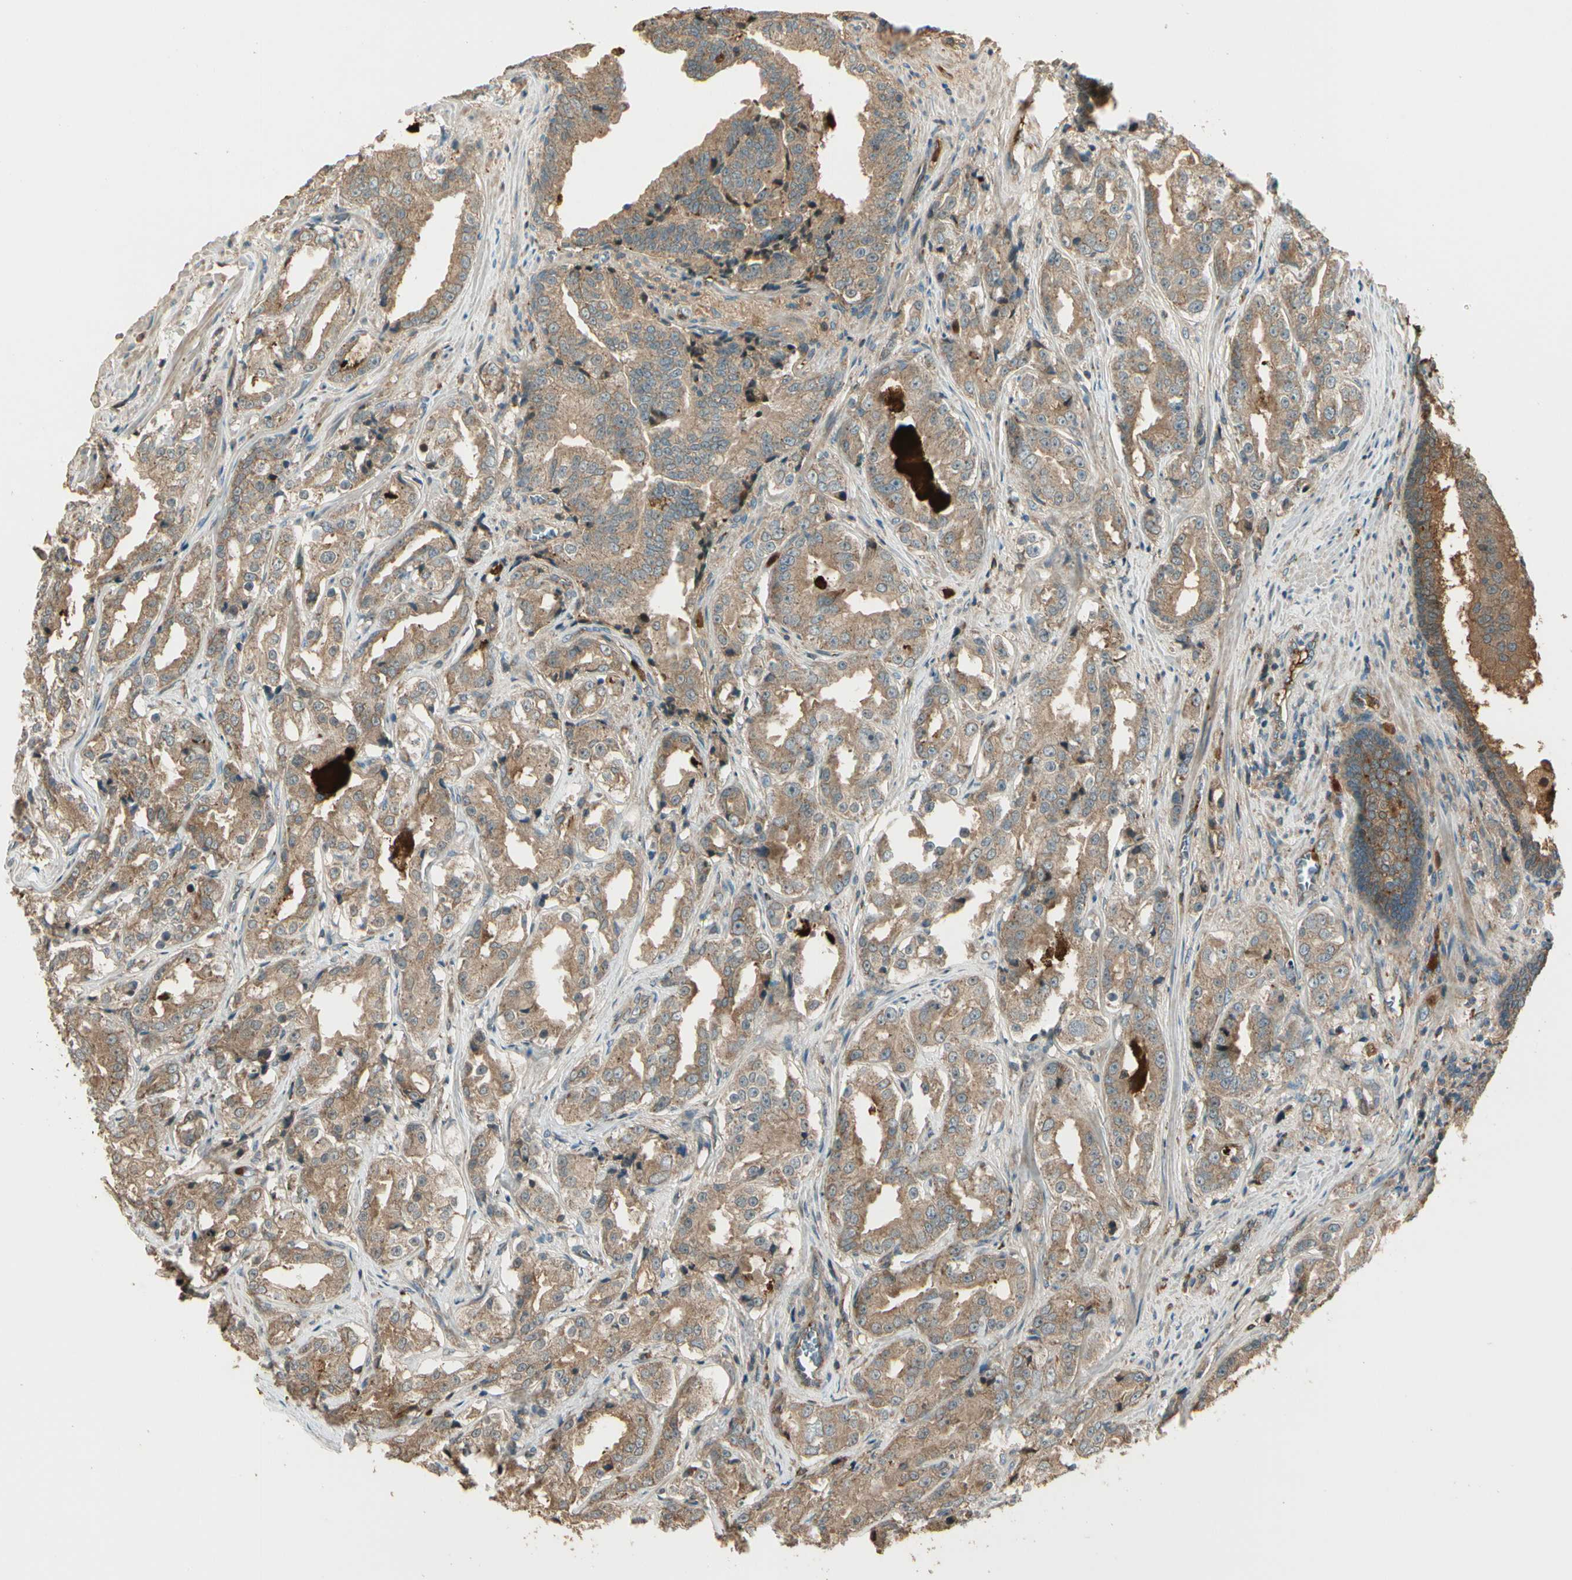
{"staining": {"intensity": "weak", "quantity": ">75%", "location": "cytoplasmic/membranous"}, "tissue": "prostate cancer", "cell_type": "Tumor cells", "image_type": "cancer", "snomed": [{"axis": "morphology", "description": "Adenocarcinoma, High grade"}, {"axis": "topography", "description": "Prostate"}], "caption": "DAB immunohistochemical staining of human prostate cancer (high-grade adenocarcinoma) displays weak cytoplasmic/membranous protein positivity in approximately >75% of tumor cells.", "gene": "STX11", "patient": {"sex": "male", "age": 73}}